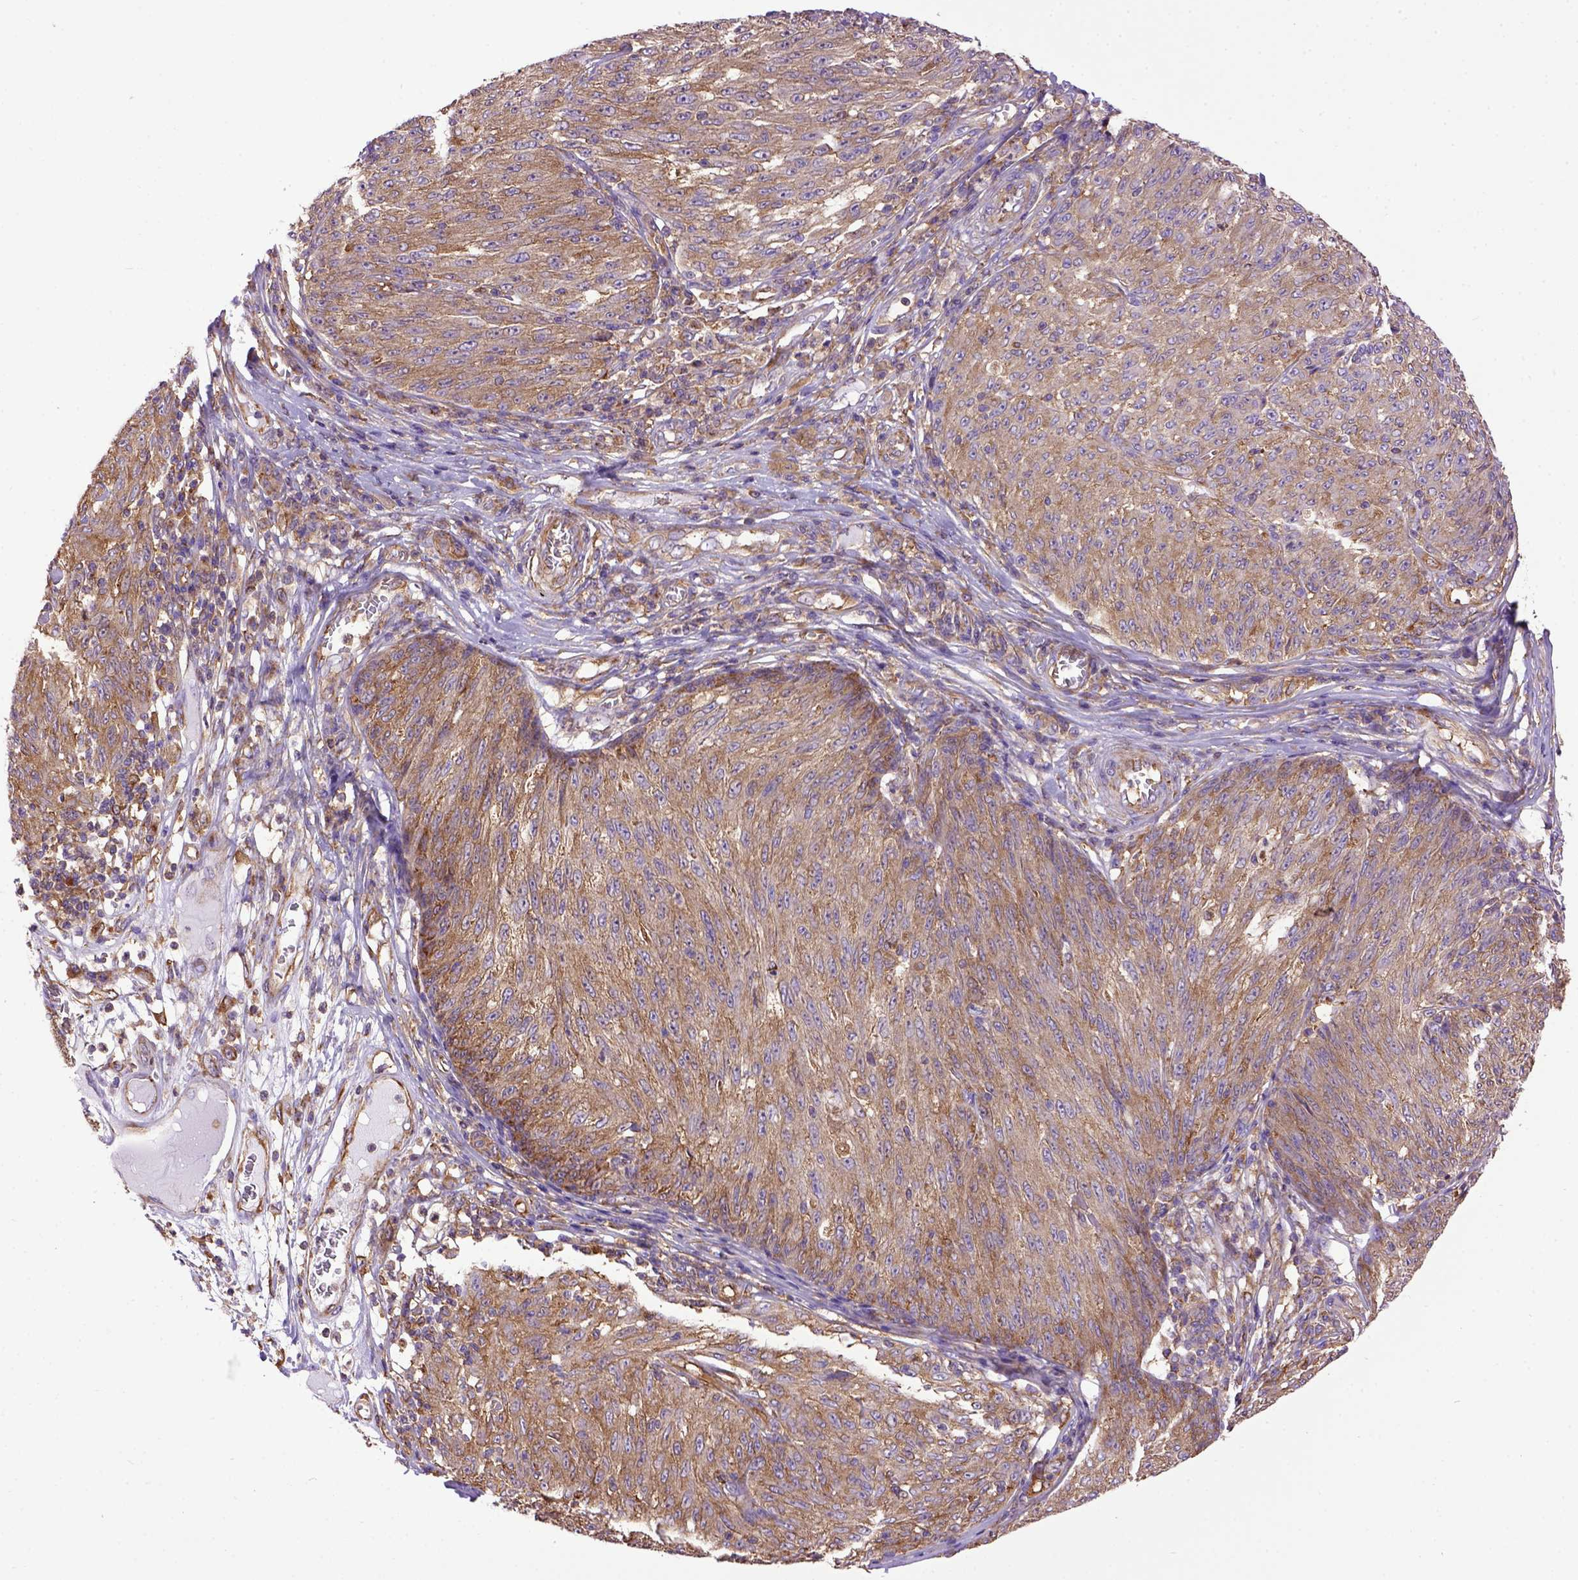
{"staining": {"intensity": "weak", "quantity": ">75%", "location": "cytoplasmic/membranous"}, "tissue": "melanoma", "cell_type": "Tumor cells", "image_type": "cancer", "snomed": [{"axis": "morphology", "description": "Malignant melanoma, NOS"}, {"axis": "topography", "description": "Skin"}], "caption": "Tumor cells demonstrate weak cytoplasmic/membranous expression in approximately >75% of cells in malignant melanoma.", "gene": "MVP", "patient": {"sex": "male", "age": 85}}